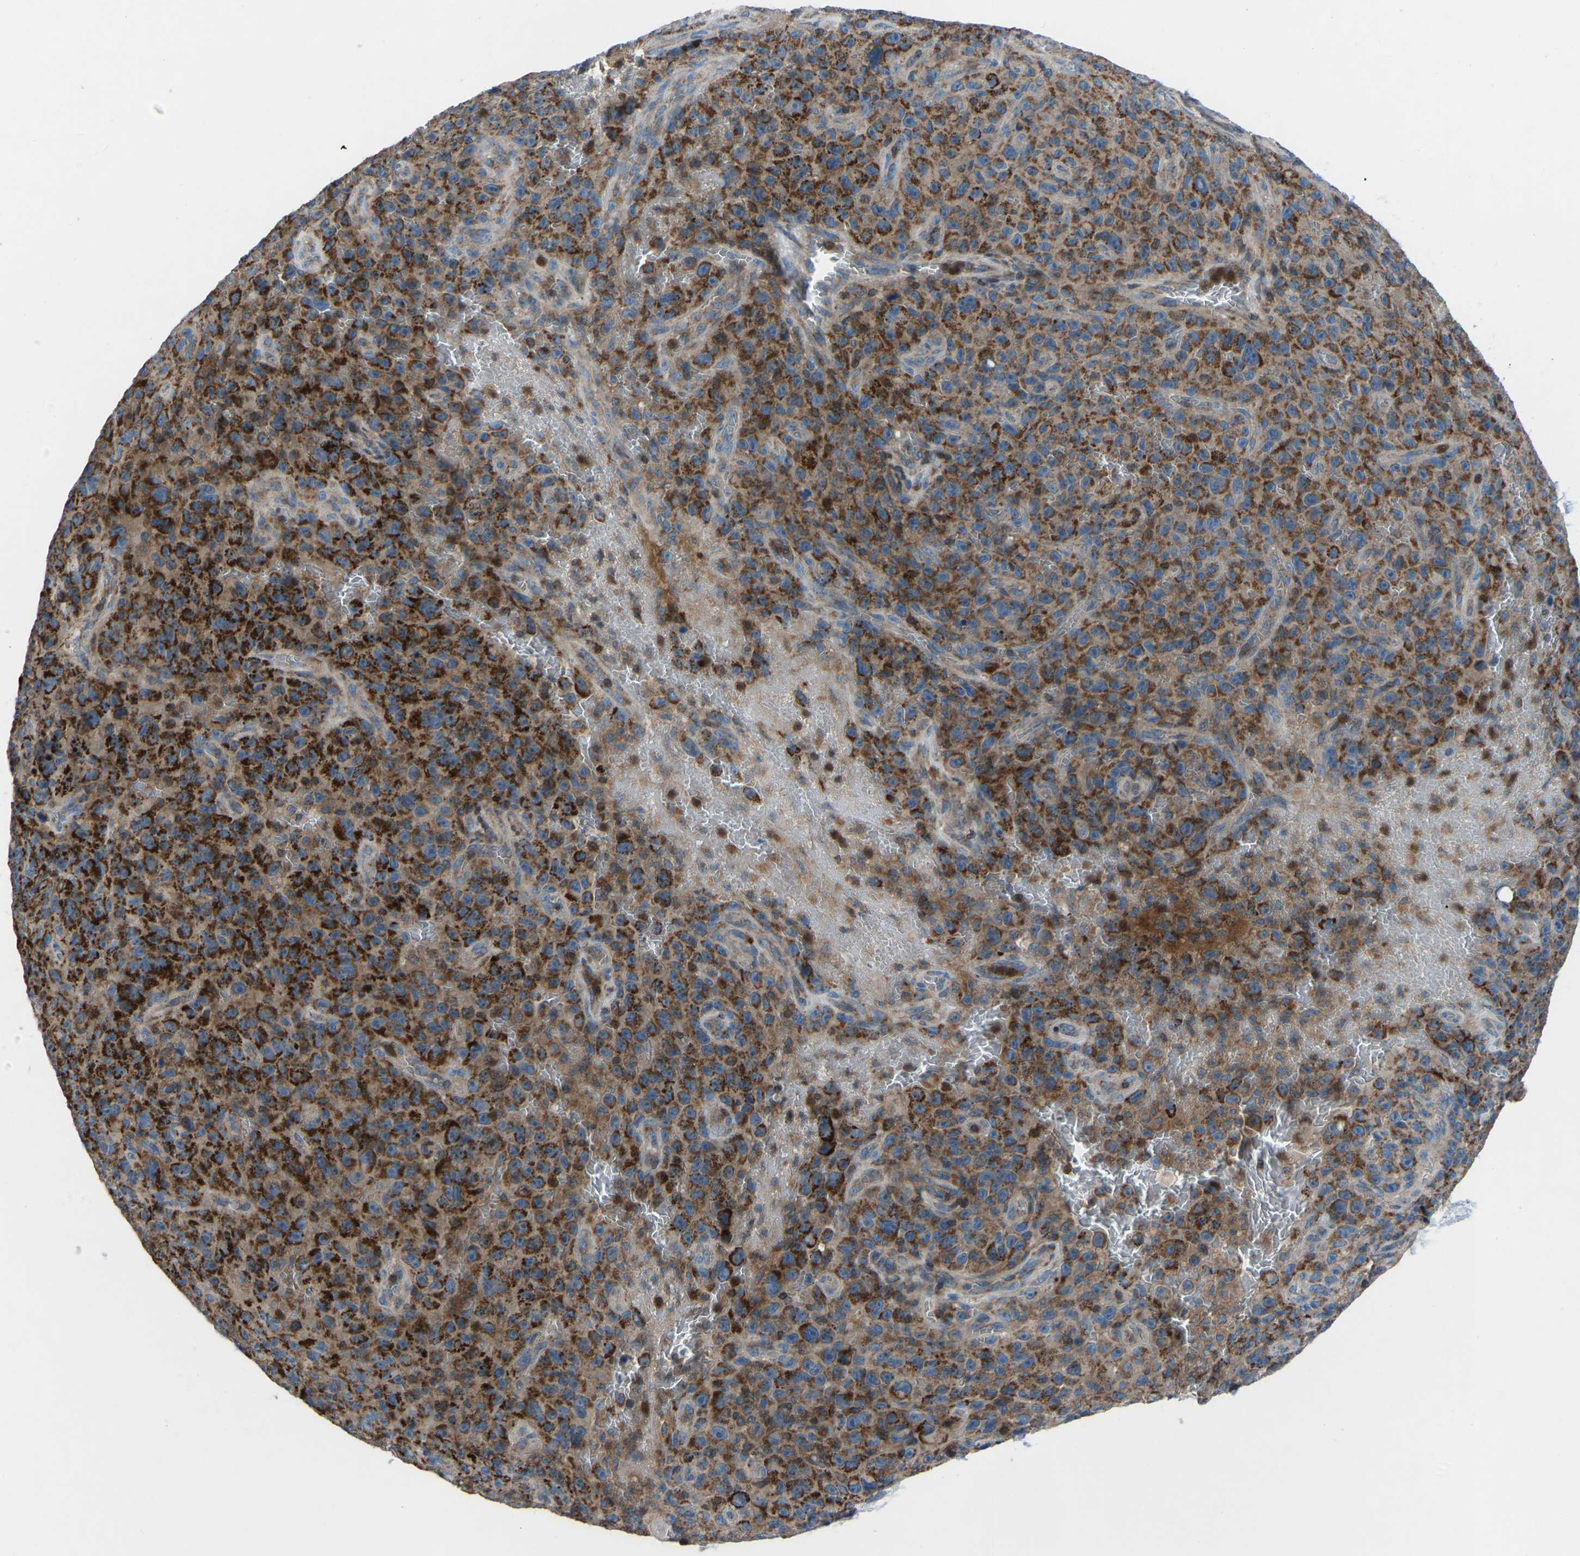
{"staining": {"intensity": "strong", "quantity": ">75%", "location": "cytoplasmic/membranous"}, "tissue": "melanoma", "cell_type": "Tumor cells", "image_type": "cancer", "snomed": [{"axis": "morphology", "description": "Malignant melanoma, NOS"}, {"axis": "topography", "description": "Skin"}], "caption": "There is high levels of strong cytoplasmic/membranous positivity in tumor cells of malignant melanoma, as demonstrated by immunohistochemical staining (brown color).", "gene": "GRK6", "patient": {"sex": "female", "age": 82}}